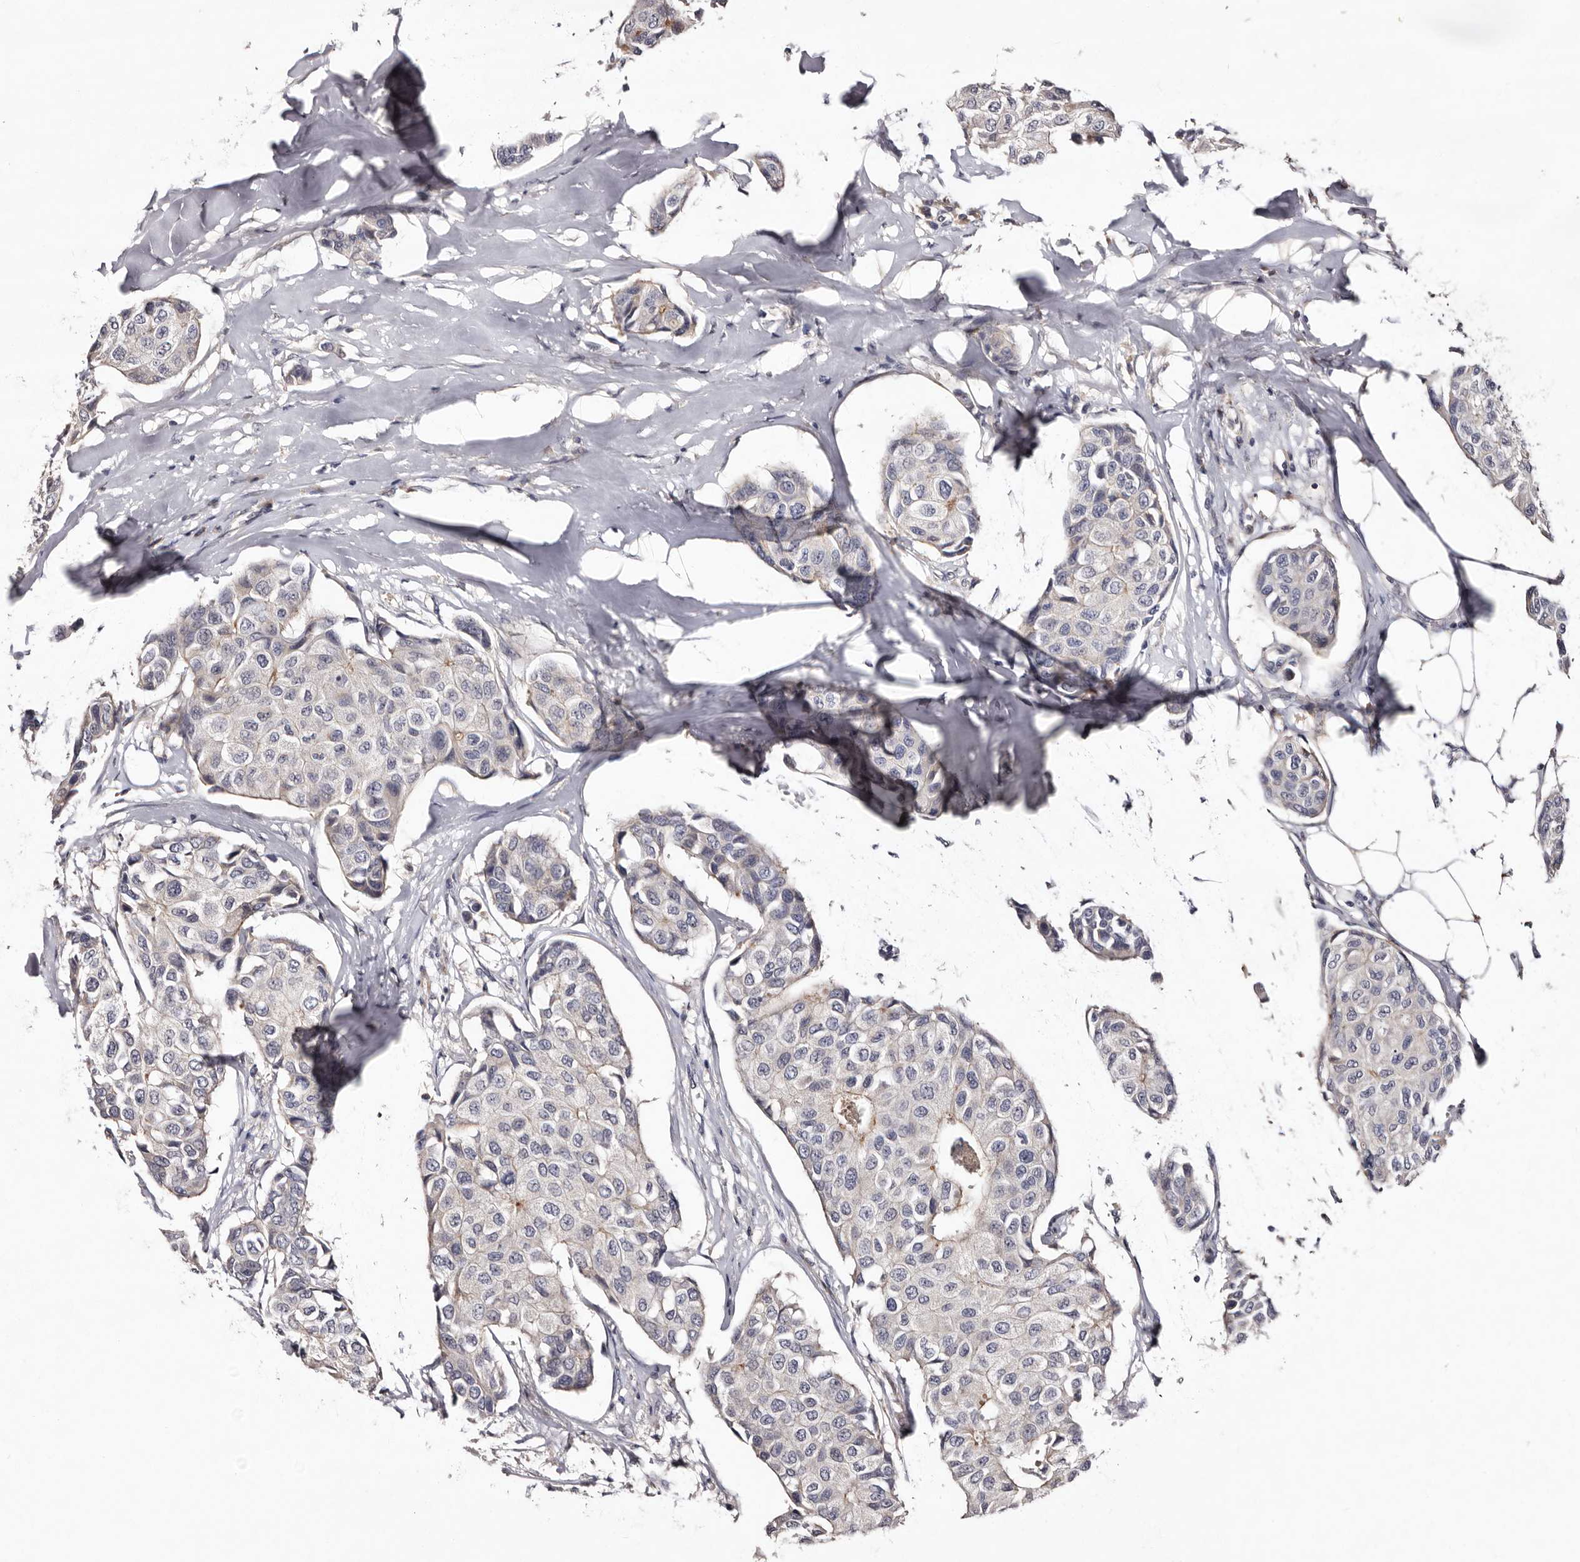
{"staining": {"intensity": "negative", "quantity": "none", "location": "none"}, "tissue": "breast cancer", "cell_type": "Tumor cells", "image_type": "cancer", "snomed": [{"axis": "morphology", "description": "Duct carcinoma"}, {"axis": "topography", "description": "Breast"}], "caption": "Image shows no significant protein staining in tumor cells of breast invasive ductal carcinoma.", "gene": "LANCL2", "patient": {"sex": "female", "age": 80}}